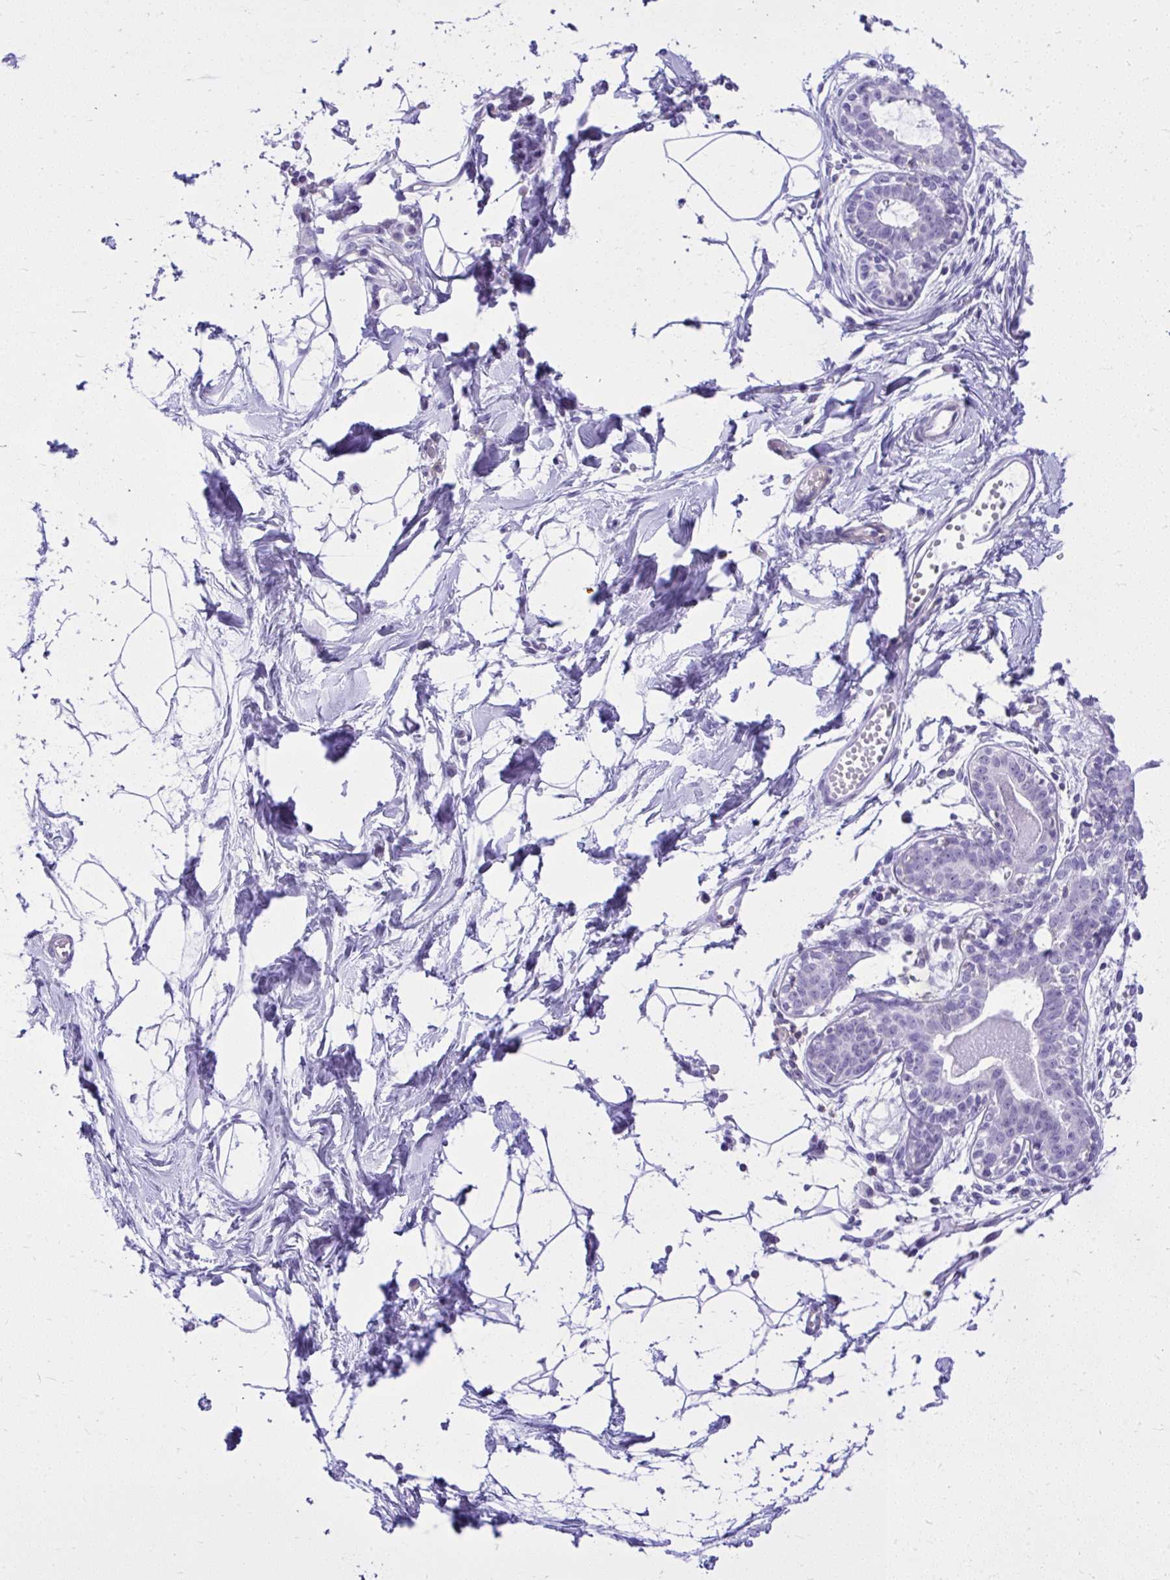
{"staining": {"intensity": "negative", "quantity": "none", "location": "none"}, "tissue": "breast", "cell_type": "Adipocytes", "image_type": "normal", "snomed": [{"axis": "morphology", "description": "Normal tissue, NOS"}, {"axis": "topography", "description": "Breast"}], "caption": "The immunohistochemistry (IHC) image has no significant positivity in adipocytes of breast. (Brightfield microscopy of DAB (3,3'-diaminobenzidine) immunohistochemistry (IHC) at high magnification).", "gene": "GPRIN3", "patient": {"sex": "female", "age": 45}}